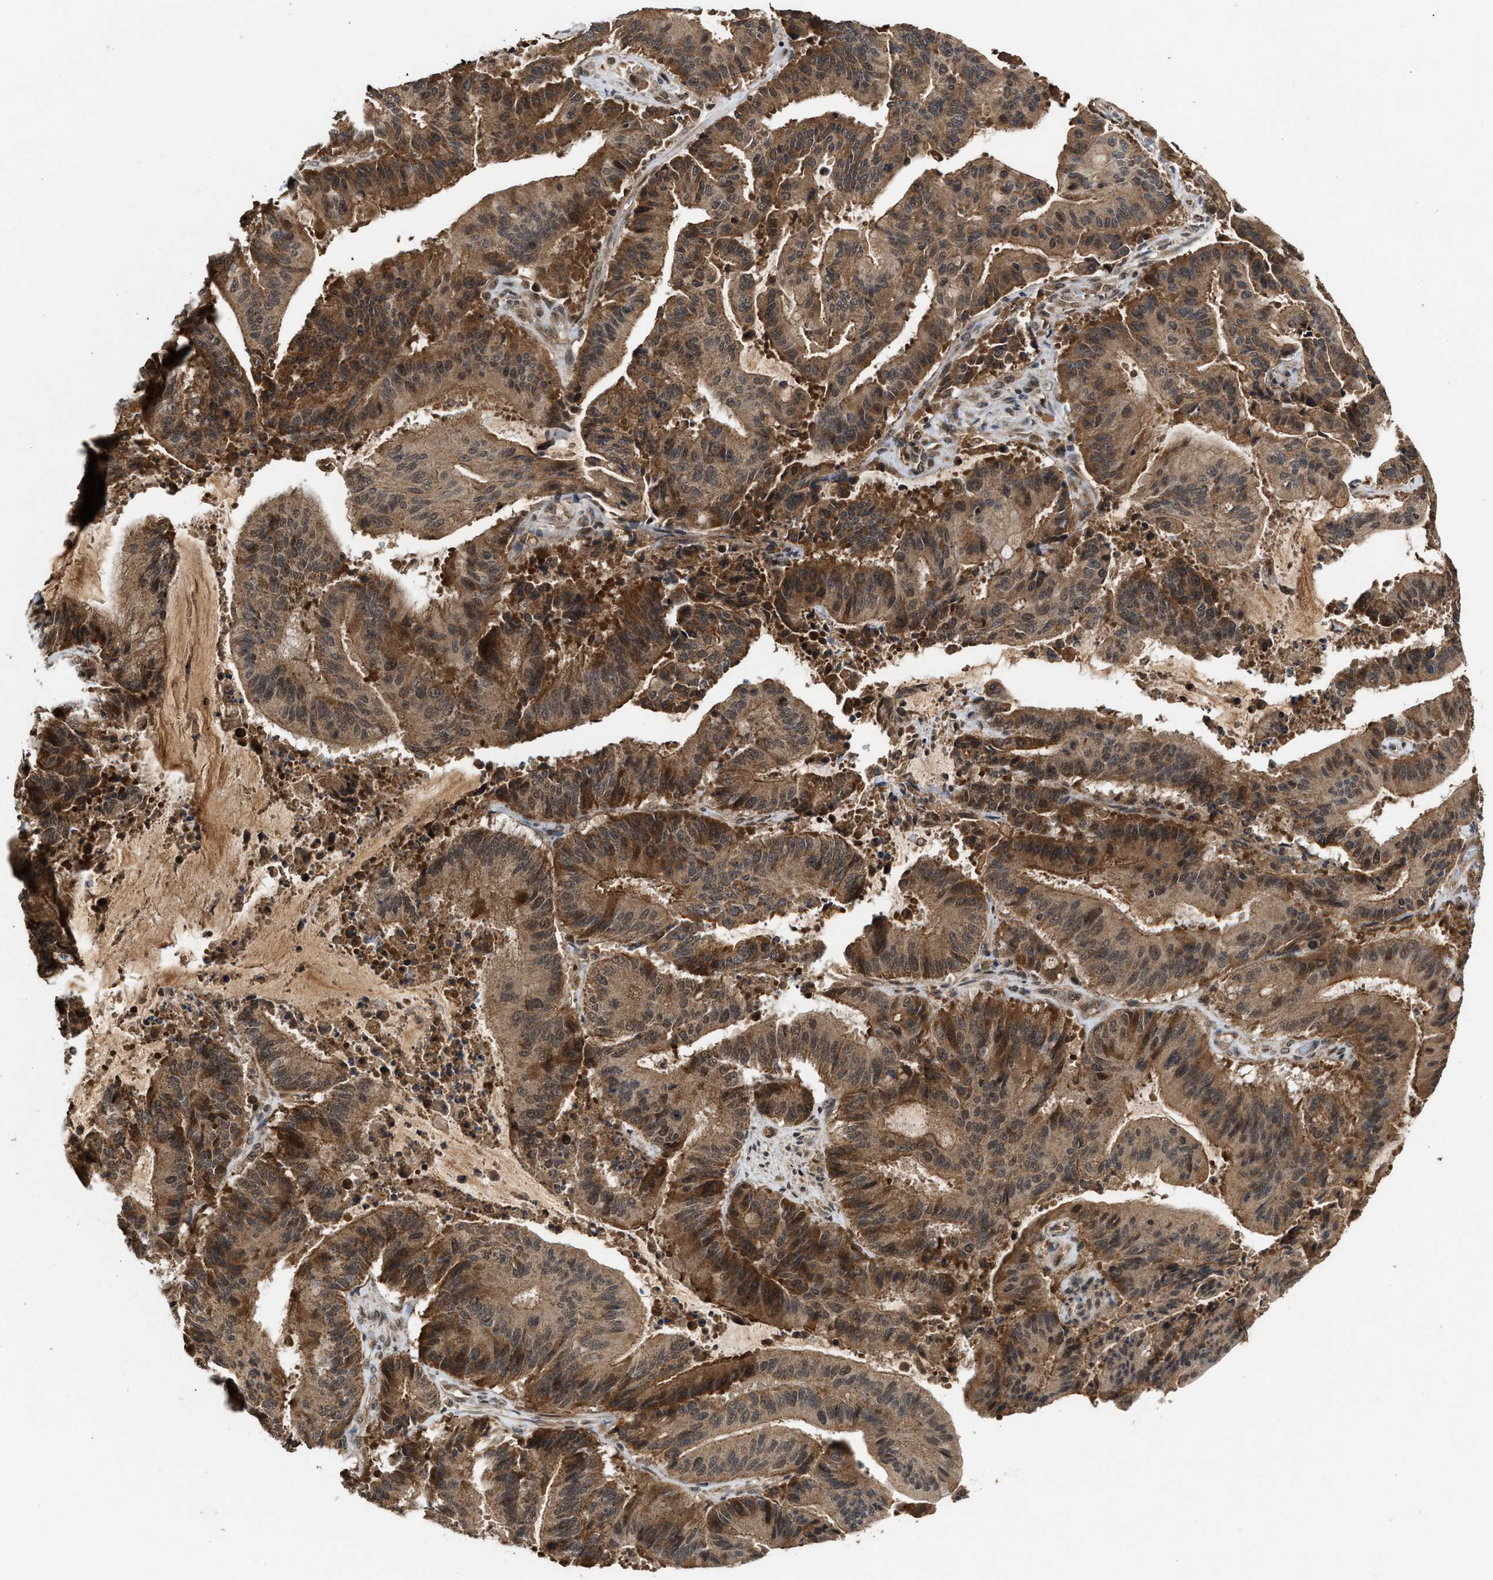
{"staining": {"intensity": "moderate", "quantity": ">75%", "location": "cytoplasmic/membranous,nuclear"}, "tissue": "liver cancer", "cell_type": "Tumor cells", "image_type": "cancer", "snomed": [{"axis": "morphology", "description": "Normal tissue, NOS"}, {"axis": "morphology", "description": "Cholangiocarcinoma"}, {"axis": "topography", "description": "Liver"}, {"axis": "topography", "description": "Peripheral nerve tissue"}], "caption": "Immunohistochemistry (IHC) of human liver cancer displays medium levels of moderate cytoplasmic/membranous and nuclear positivity in approximately >75% of tumor cells.", "gene": "RUSC2", "patient": {"sex": "female", "age": 73}}